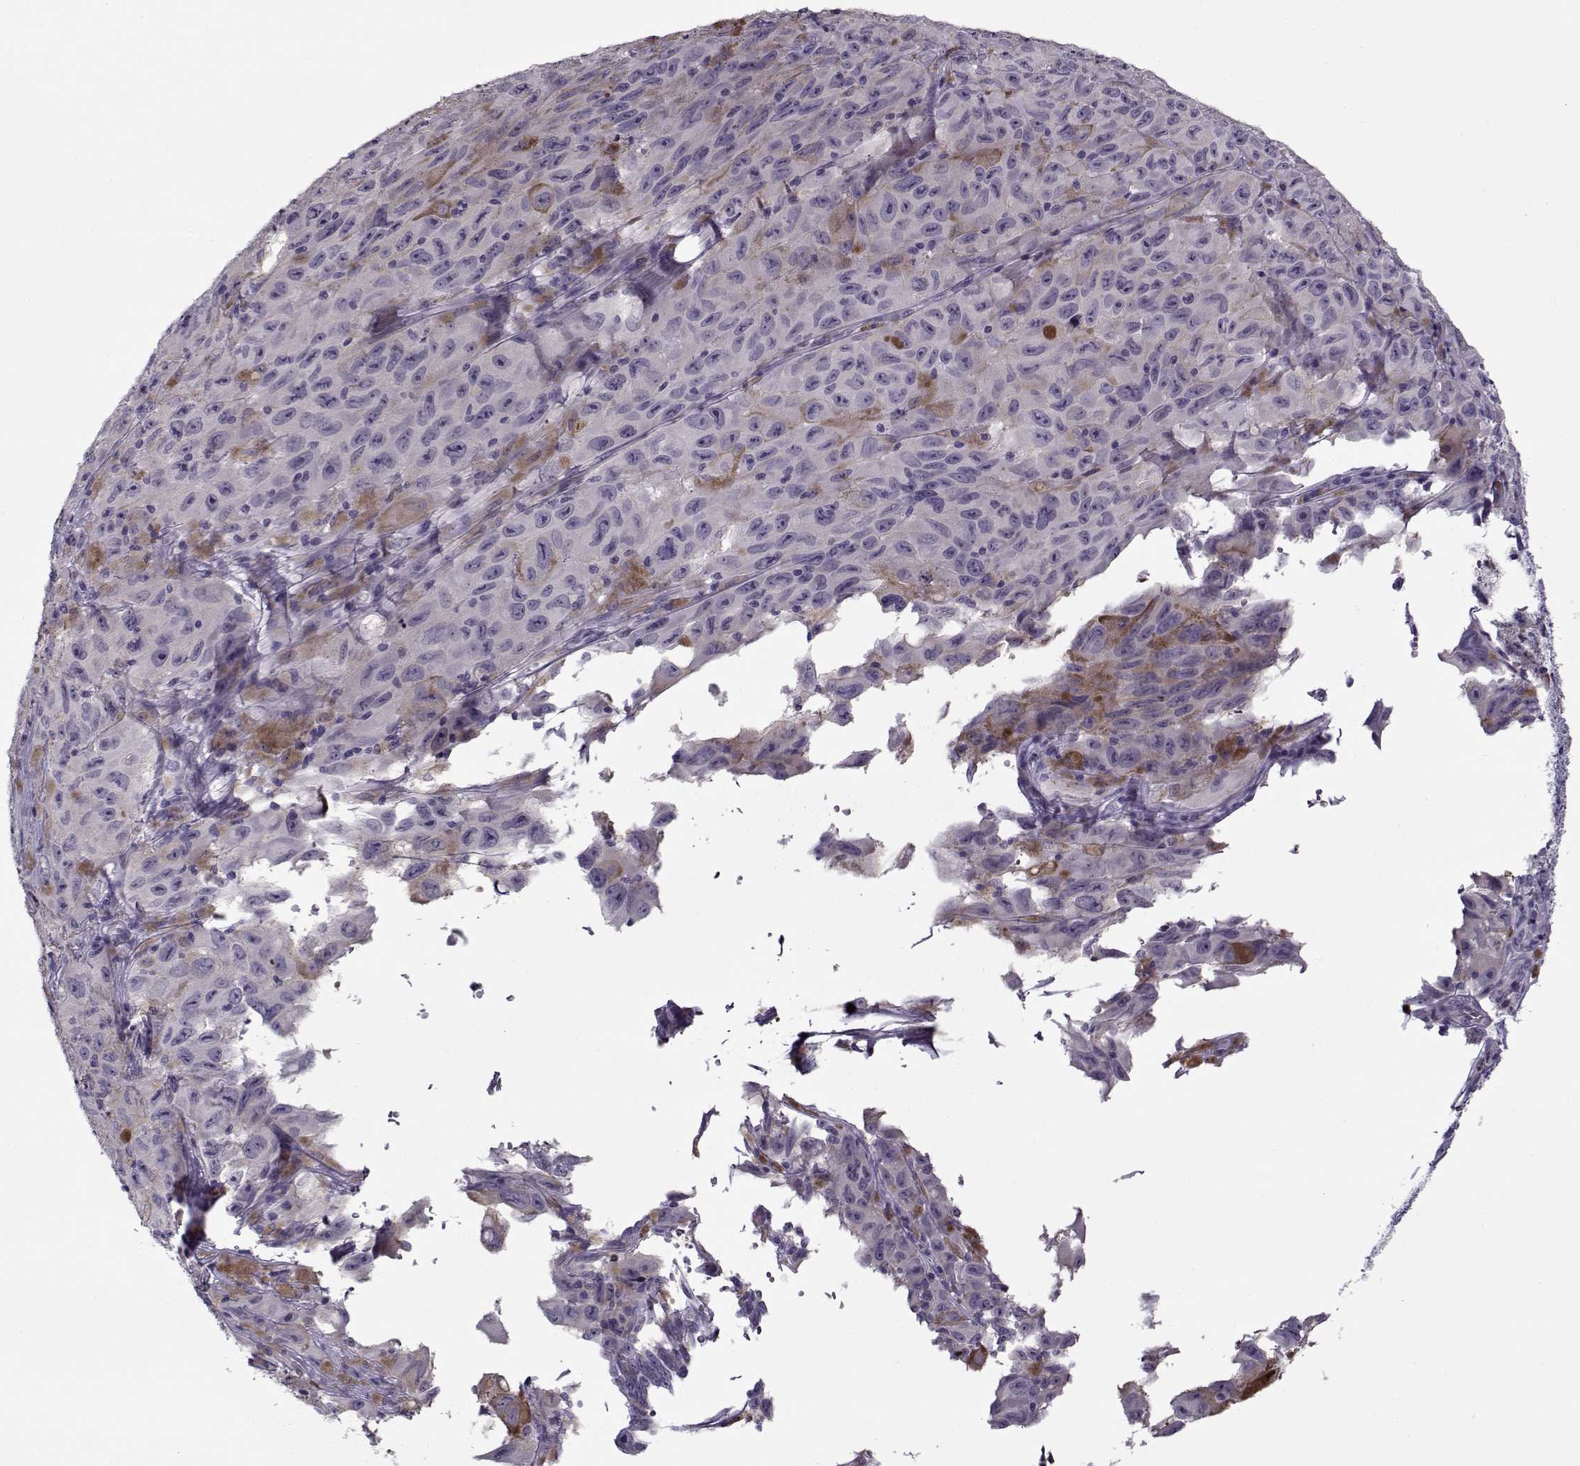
{"staining": {"intensity": "negative", "quantity": "none", "location": "none"}, "tissue": "melanoma", "cell_type": "Tumor cells", "image_type": "cancer", "snomed": [{"axis": "morphology", "description": "Malignant melanoma, NOS"}, {"axis": "topography", "description": "Vulva, labia, clitoris and Bartholin´s gland, NO"}], "caption": "Immunohistochemistry (IHC) of malignant melanoma shows no positivity in tumor cells. The staining was performed using DAB (3,3'-diaminobenzidine) to visualize the protein expression in brown, while the nuclei were stained in blue with hematoxylin (Magnification: 20x).", "gene": "CIBAR1", "patient": {"sex": "female", "age": 75}}